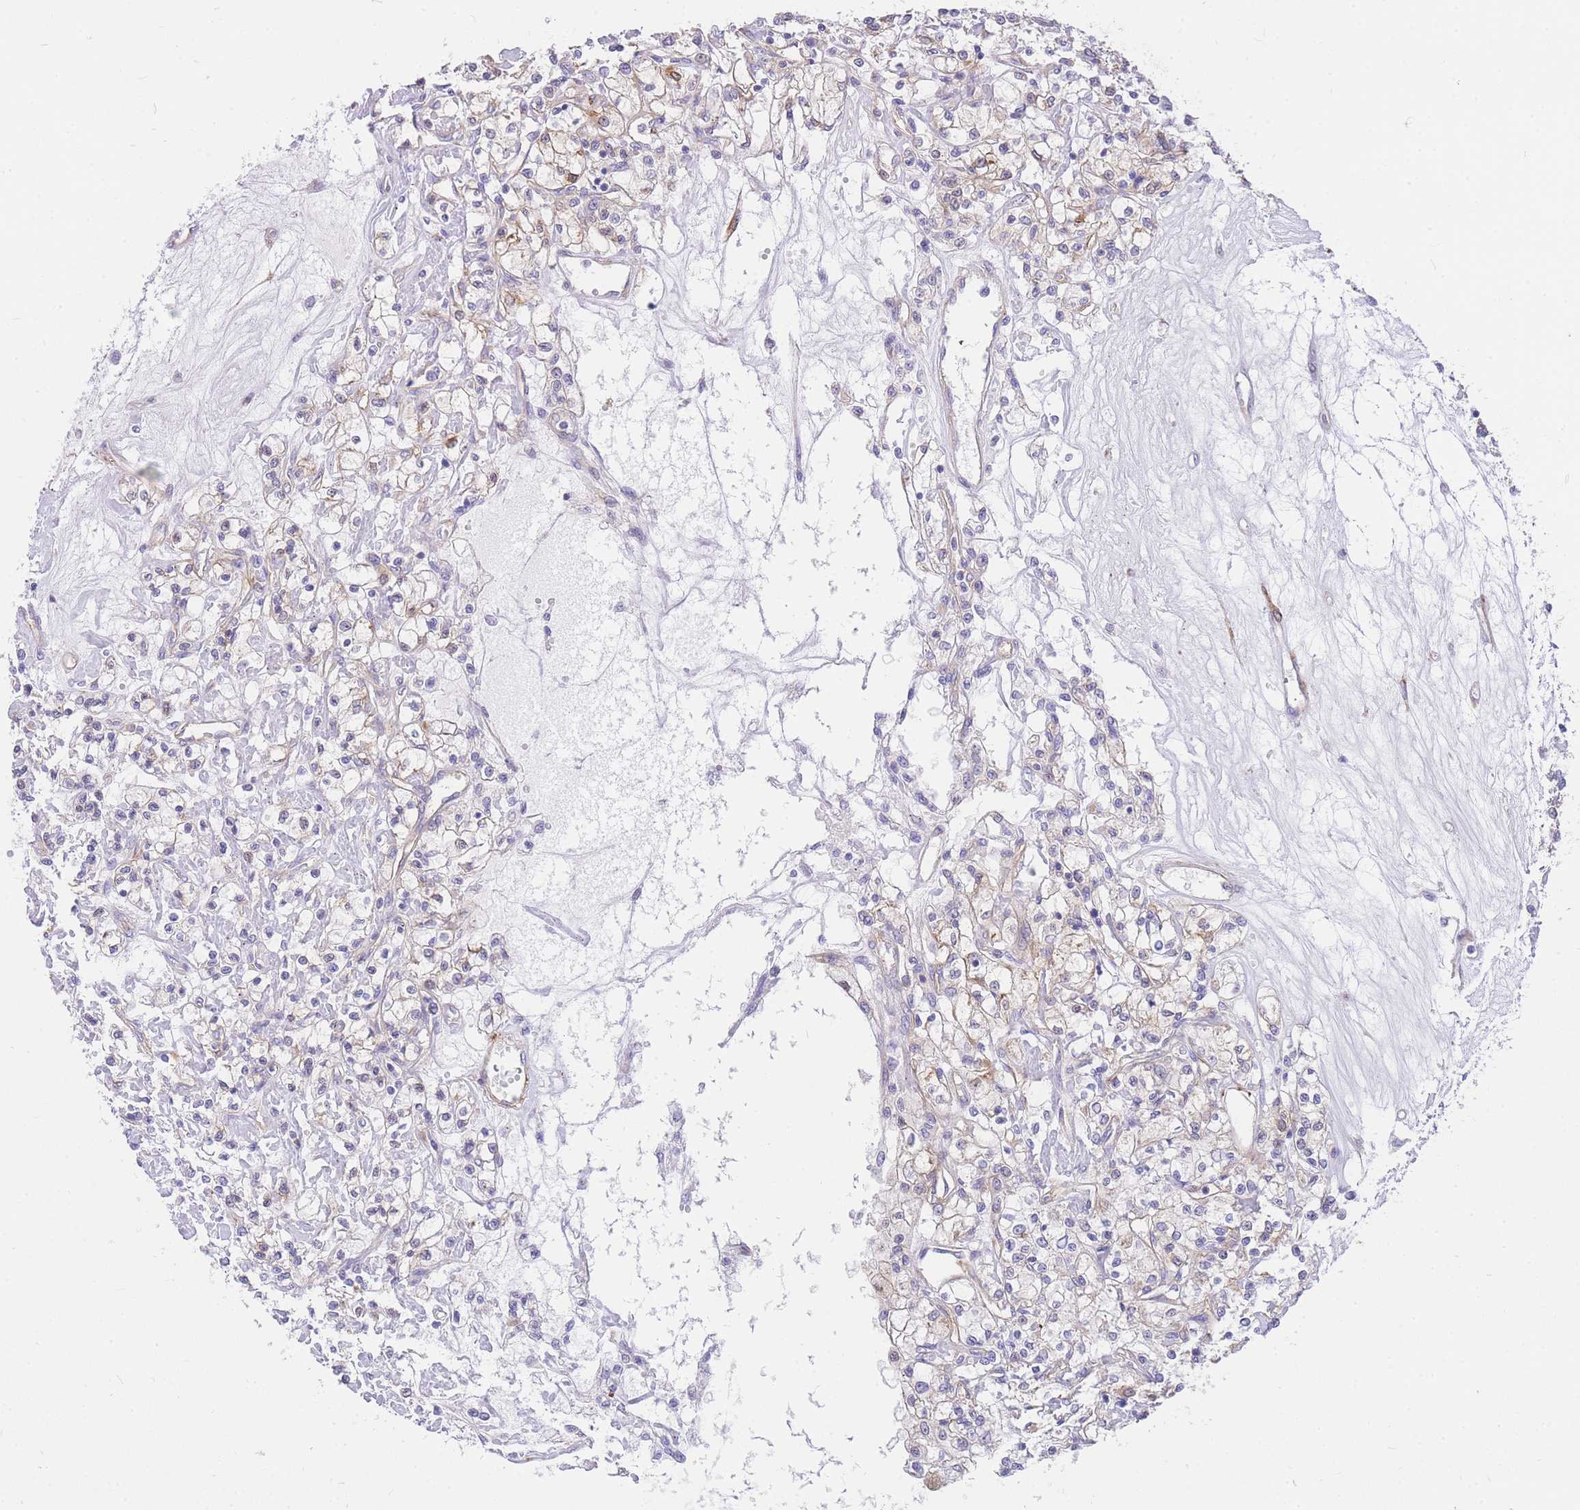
{"staining": {"intensity": "moderate", "quantity": "25%-75%", "location": "cytoplasmic/membranous"}, "tissue": "renal cancer", "cell_type": "Tumor cells", "image_type": "cancer", "snomed": [{"axis": "morphology", "description": "Adenocarcinoma, NOS"}, {"axis": "topography", "description": "Kidney"}], "caption": "A photomicrograph showing moderate cytoplasmic/membranous expression in about 25%-75% of tumor cells in renal adenocarcinoma, as visualized by brown immunohistochemical staining.", "gene": "S100PBP", "patient": {"sex": "female", "age": 59}}